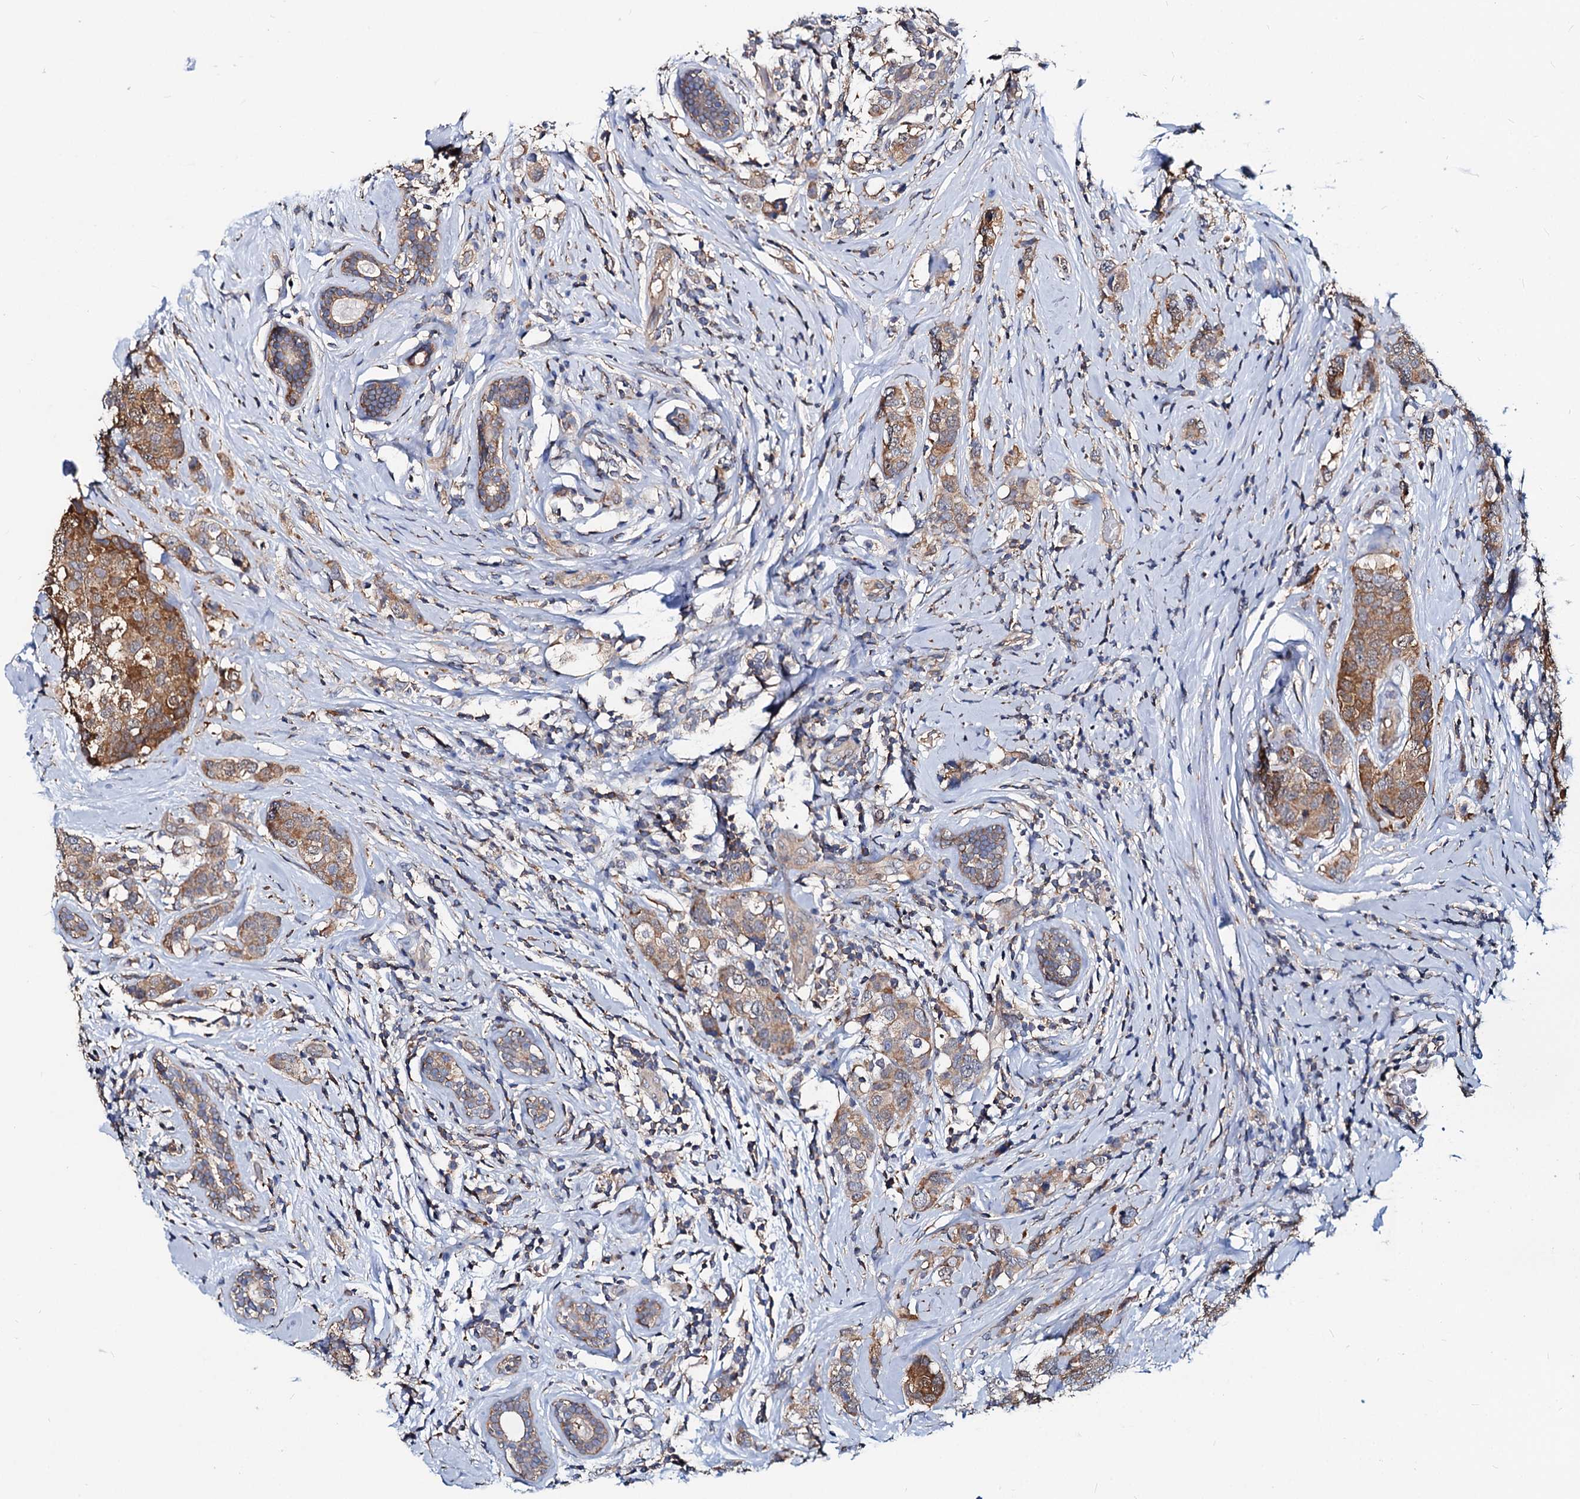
{"staining": {"intensity": "moderate", "quantity": ">75%", "location": "cytoplasmic/membranous"}, "tissue": "breast cancer", "cell_type": "Tumor cells", "image_type": "cancer", "snomed": [{"axis": "morphology", "description": "Lobular carcinoma"}, {"axis": "topography", "description": "Breast"}], "caption": "Breast lobular carcinoma stained with a brown dye displays moderate cytoplasmic/membranous positive positivity in about >75% of tumor cells.", "gene": "IDI1", "patient": {"sex": "female", "age": 59}}